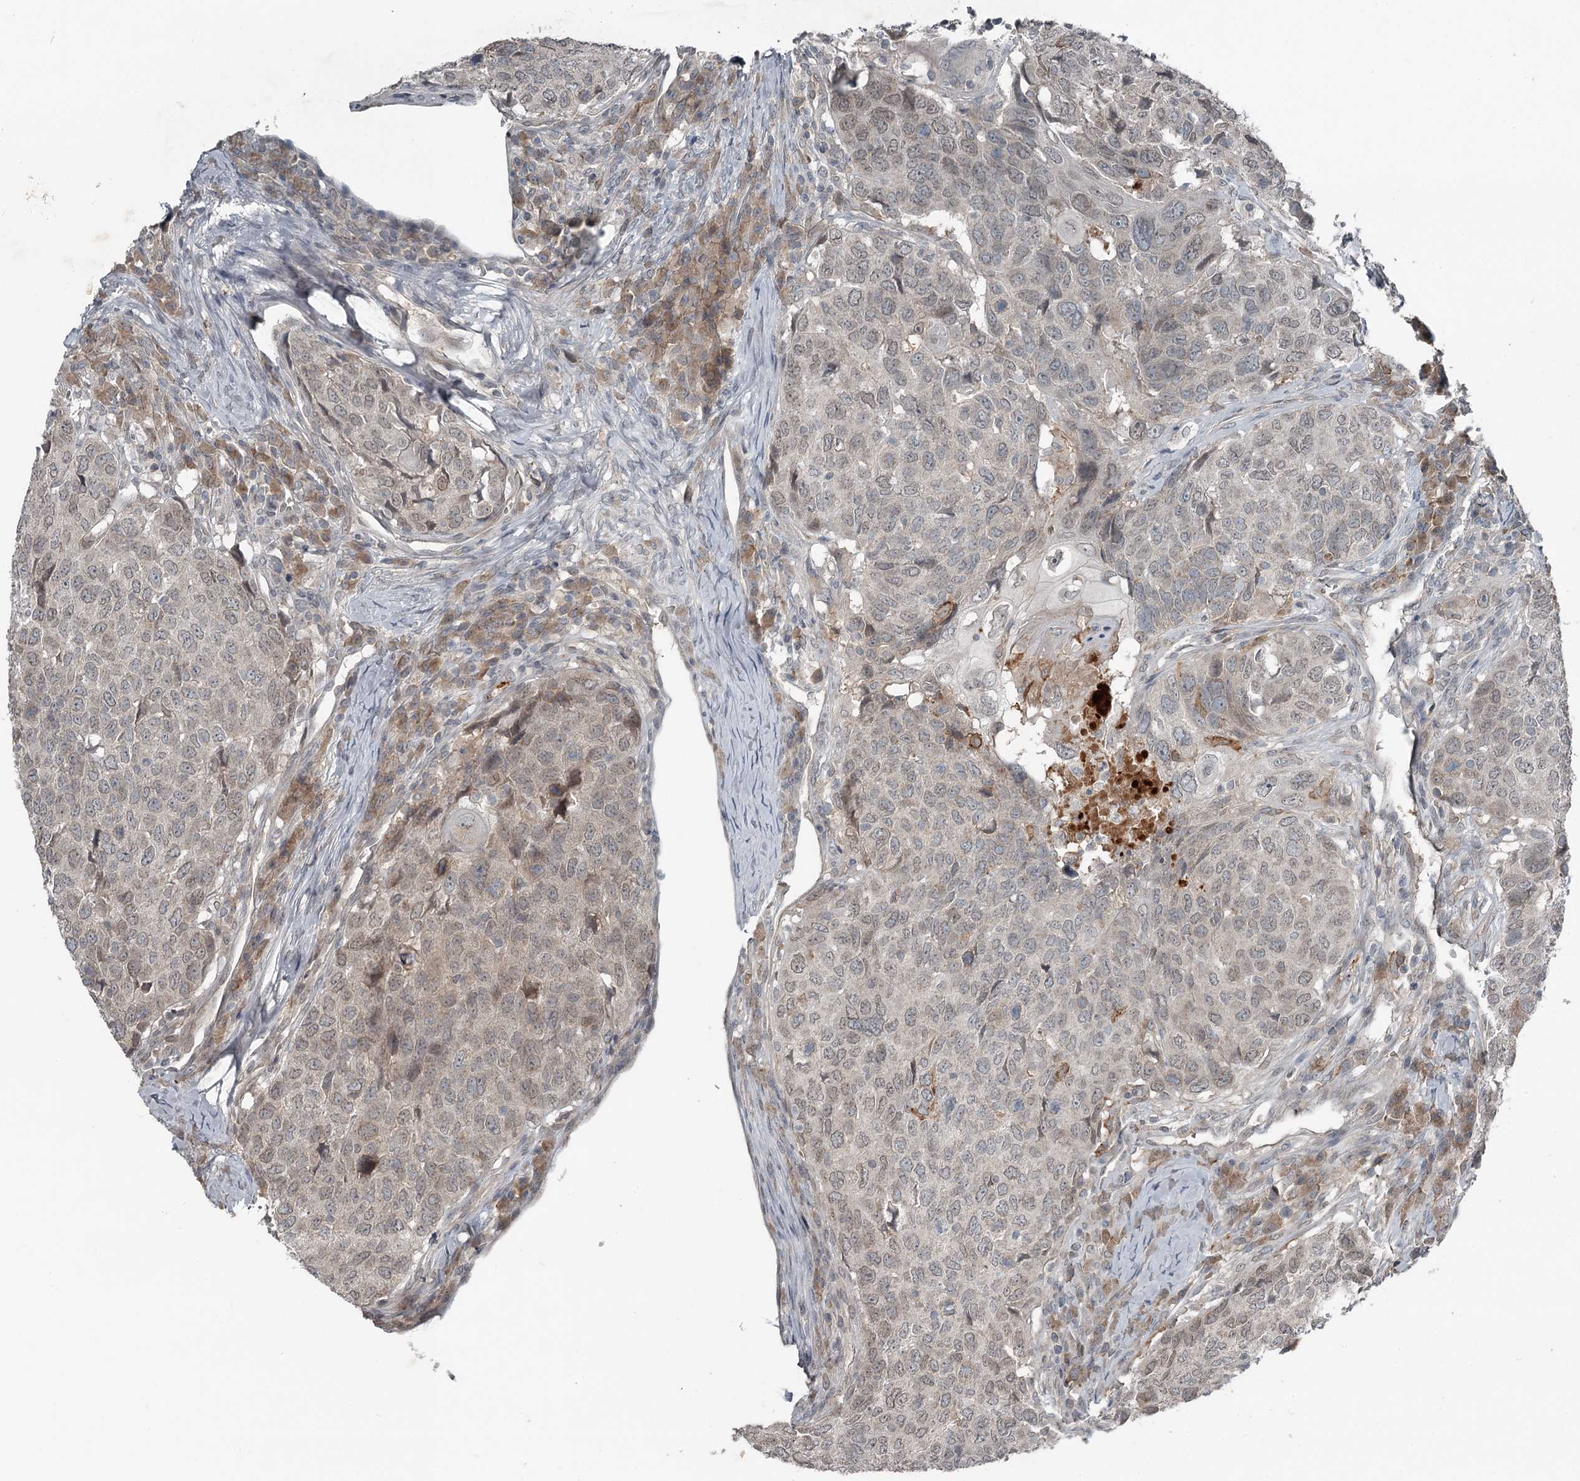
{"staining": {"intensity": "weak", "quantity": "<25%", "location": "nuclear"}, "tissue": "head and neck cancer", "cell_type": "Tumor cells", "image_type": "cancer", "snomed": [{"axis": "morphology", "description": "Squamous cell carcinoma, NOS"}, {"axis": "topography", "description": "Head-Neck"}], "caption": "The micrograph reveals no significant expression in tumor cells of squamous cell carcinoma (head and neck).", "gene": "SLC39A8", "patient": {"sex": "male", "age": 66}}